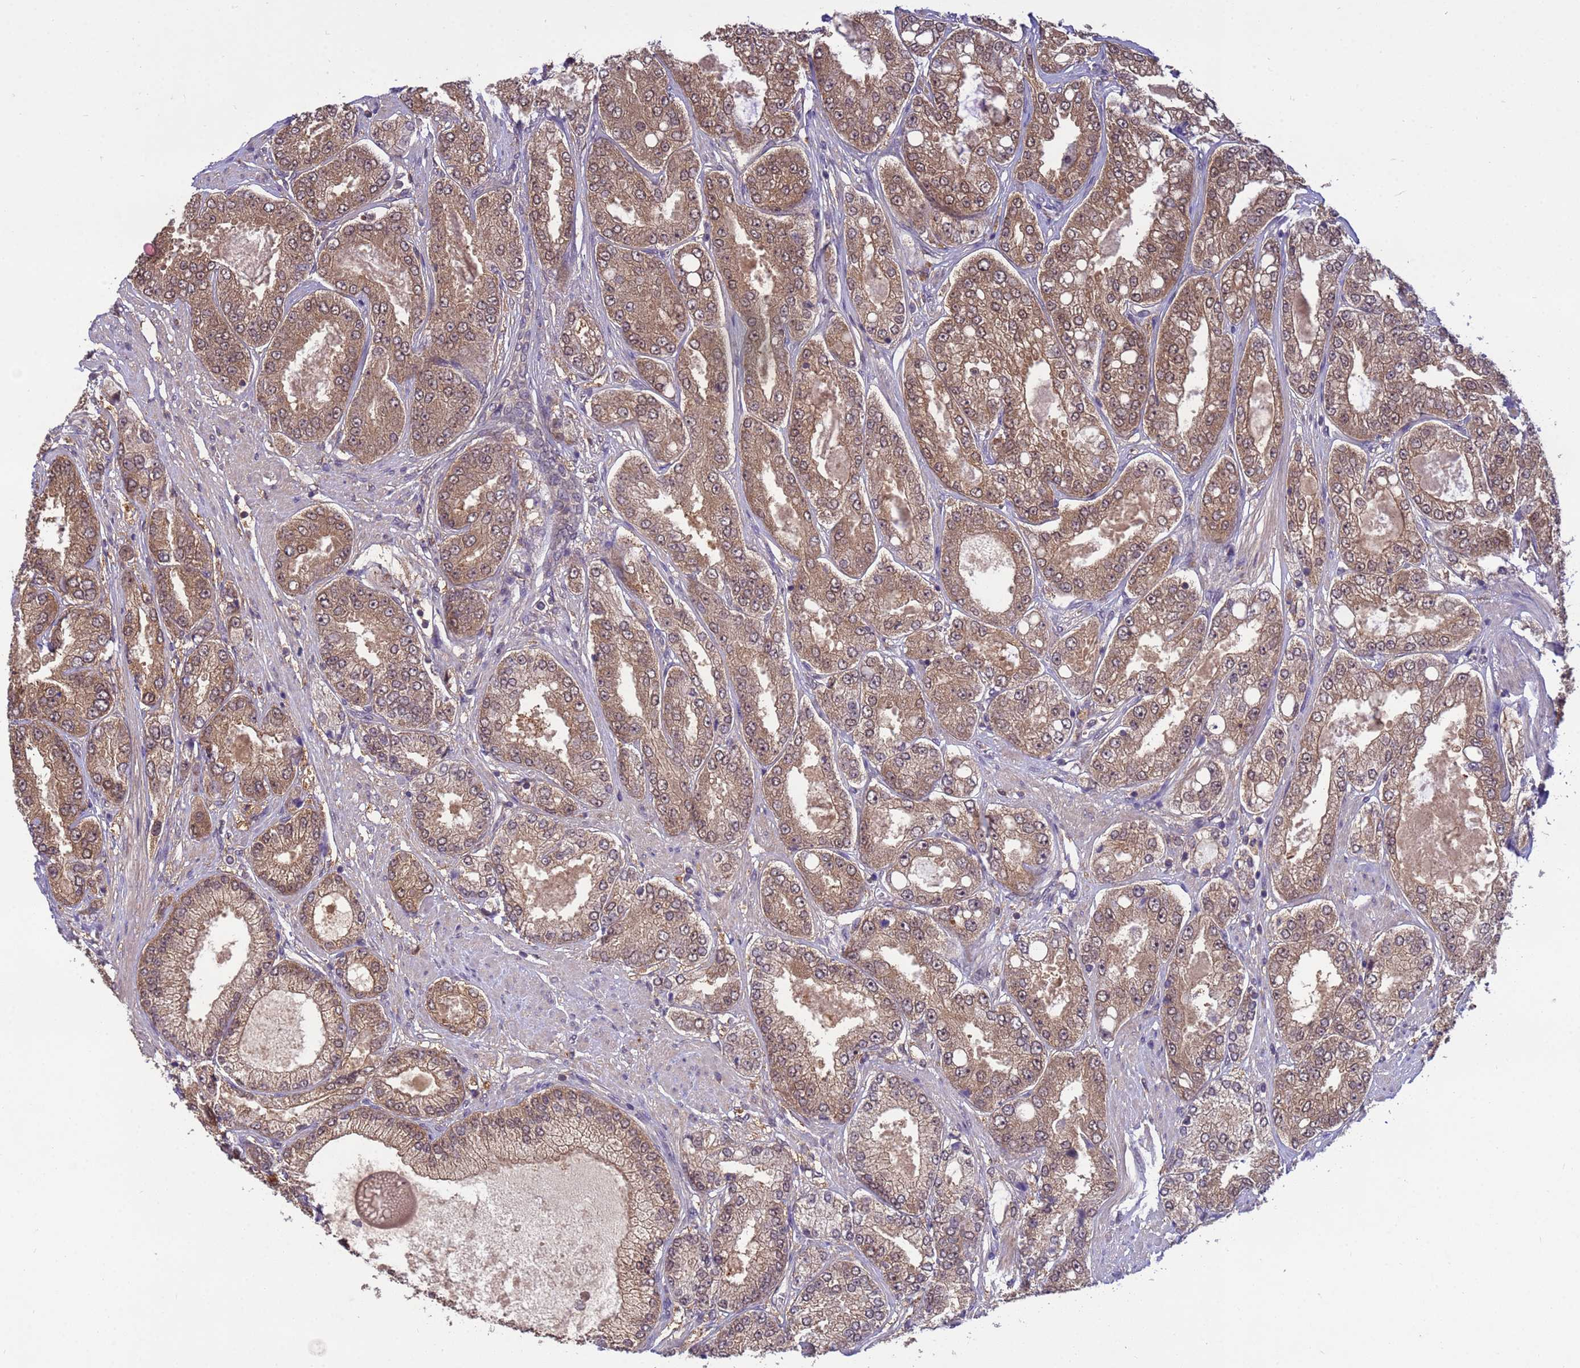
{"staining": {"intensity": "moderate", "quantity": ">75%", "location": "cytoplasmic/membranous,nuclear"}, "tissue": "prostate cancer", "cell_type": "Tumor cells", "image_type": "cancer", "snomed": [{"axis": "morphology", "description": "Adenocarcinoma, High grade"}, {"axis": "topography", "description": "Prostate"}], "caption": "Prostate cancer stained for a protein demonstrates moderate cytoplasmic/membranous and nuclear positivity in tumor cells.", "gene": "NPEPPS", "patient": {"sex": "male", "age": 71}}